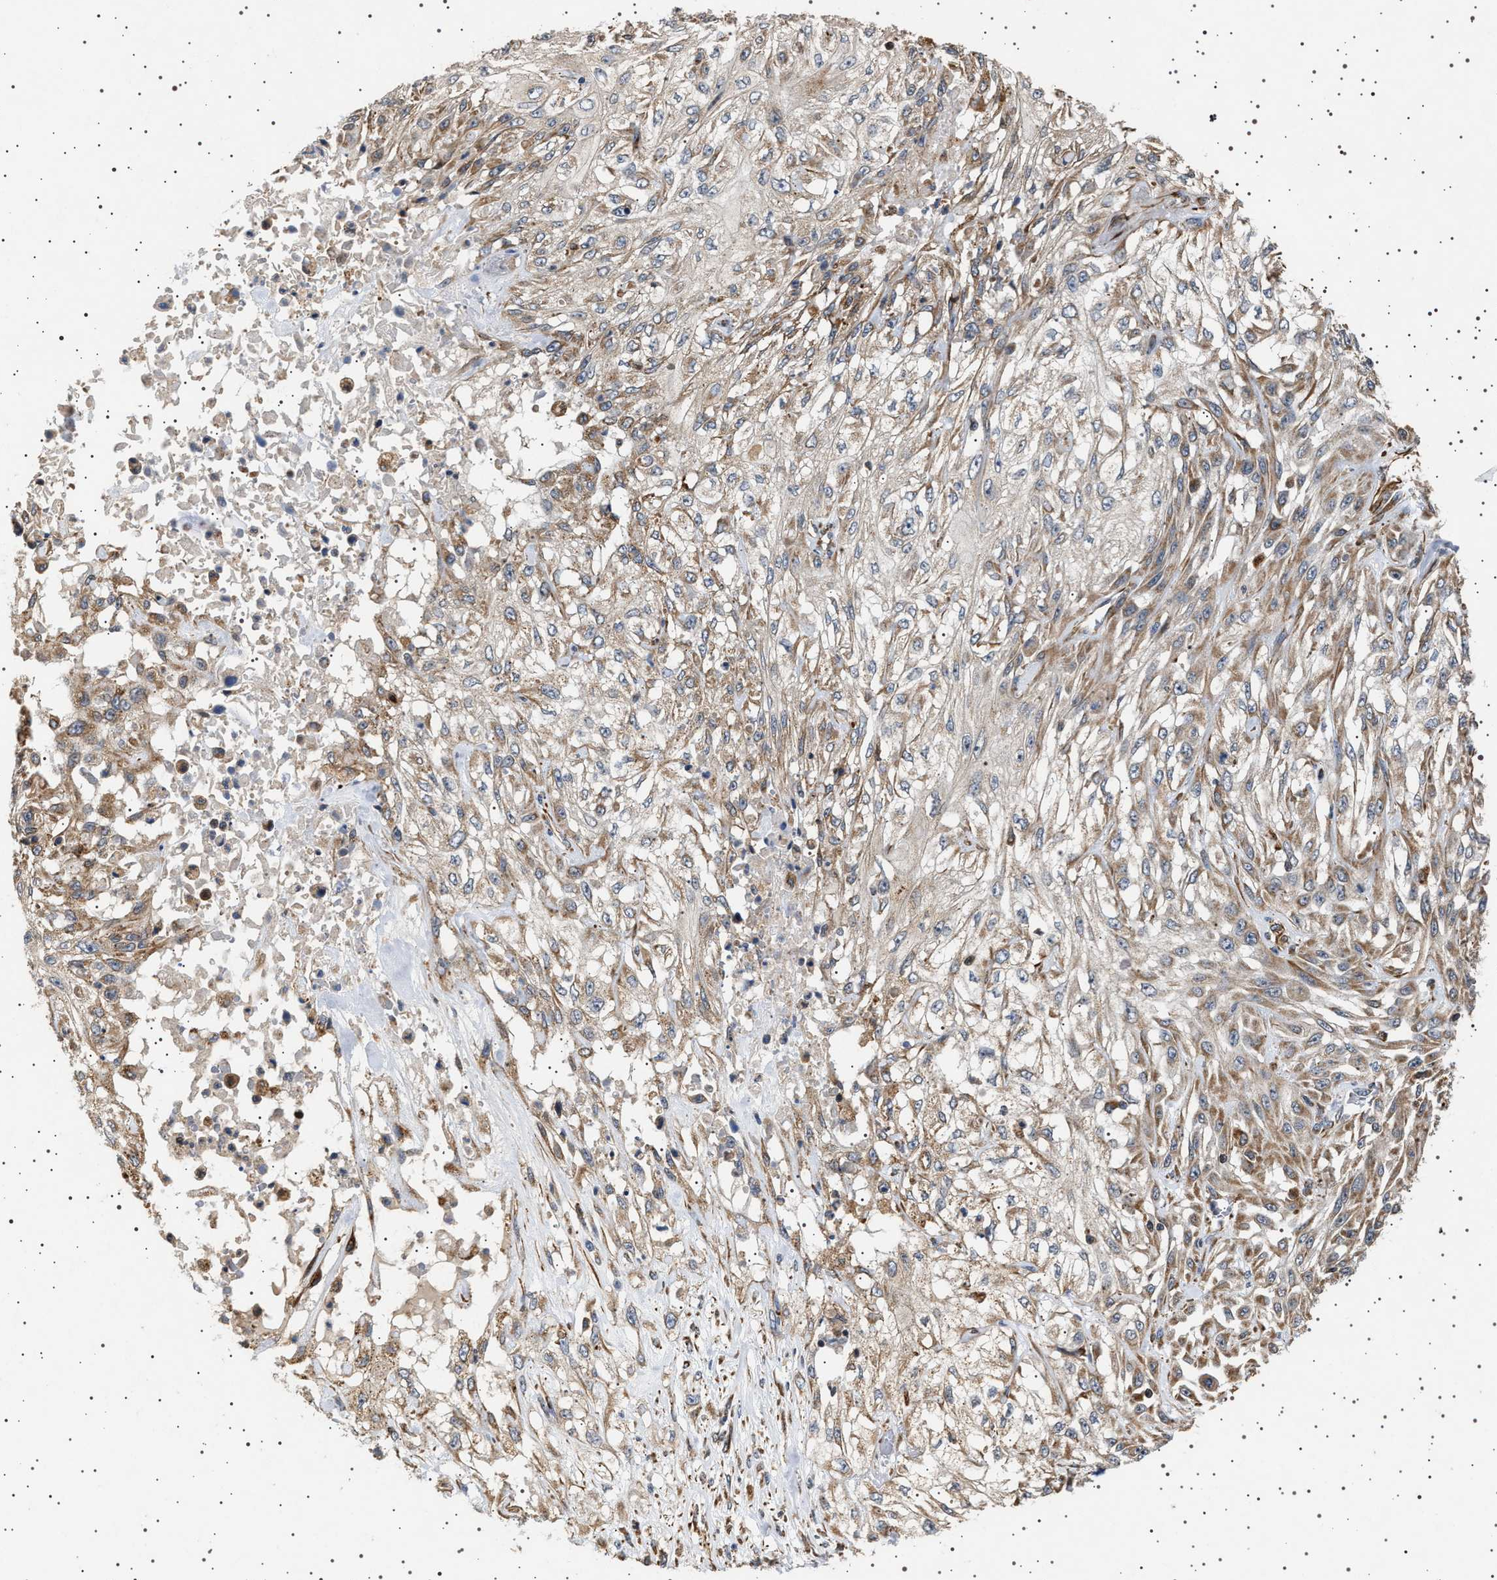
{"staining": {"intensity": "weak", "quantity": ">75%", "location": "cytoplasmic/membranous"}, "tissue": "skin cancer", "cell_type": "Tumor cells", "image_type": "cancer", "snomed": [{"axis": "morphology", "description": "Squamous cell carcinoma, NOS"}, {"axis": "morphology", "description": "Squamous cell carcinoma, metastatic, NOS"}, {"axis": "topography", "description": "Skin"}, {"axis": "topography", "description": "Lymph node"}], "caption": "Immunohistochemical staining of skin cancer reveals low levels of weak cytoplasmic/membranous expression in approximately >75% of tumor cells.", "gene": "TRUB2", "patient": {"sex": "male", "age": 75}}